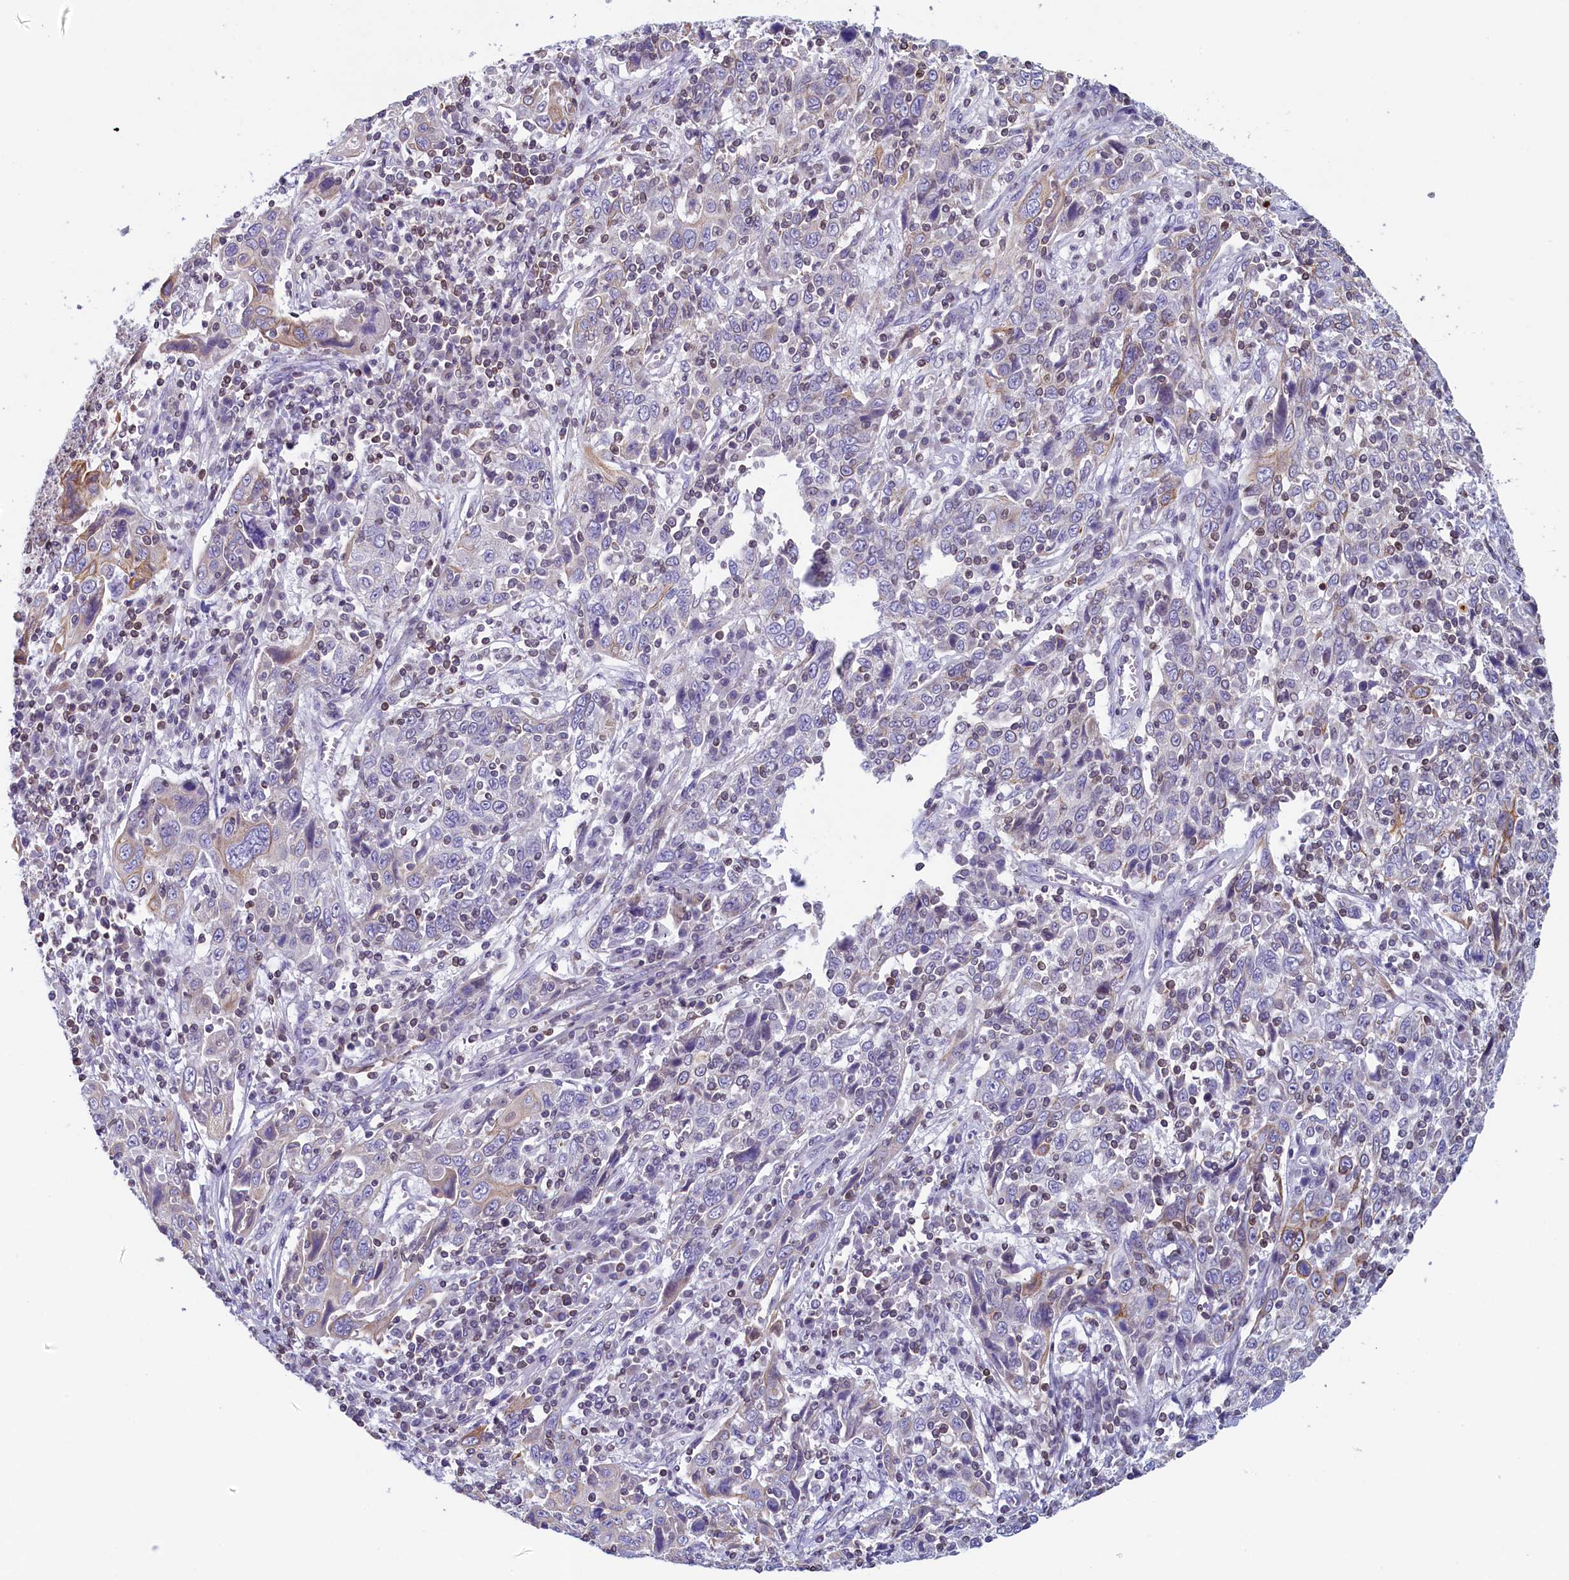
{"staining": {"intensity": "weak", "quantity": "<25%", "location": "cytoplasmic/membranous"}, "tissue": "cervical cancer", "cell_type": "Tumor cells", "image_type": "cancer", "snomed": [{"axis": "morphology", "description": "Squamous cell carcinoma, NOS"}, {"axis": "topography", "description": "Cervix"}], "caption": "The immunohistochemistry (IHC) image has no significant staining in tumor cells of cervical cancer (squamous cell carcinoma) tissue. (Brightfield microscopy of DAB immunohistochemistry (IHC) at high magnification).", "gene": "TRAF3IP3", "patient": {"sex": "female", "age": 46}}